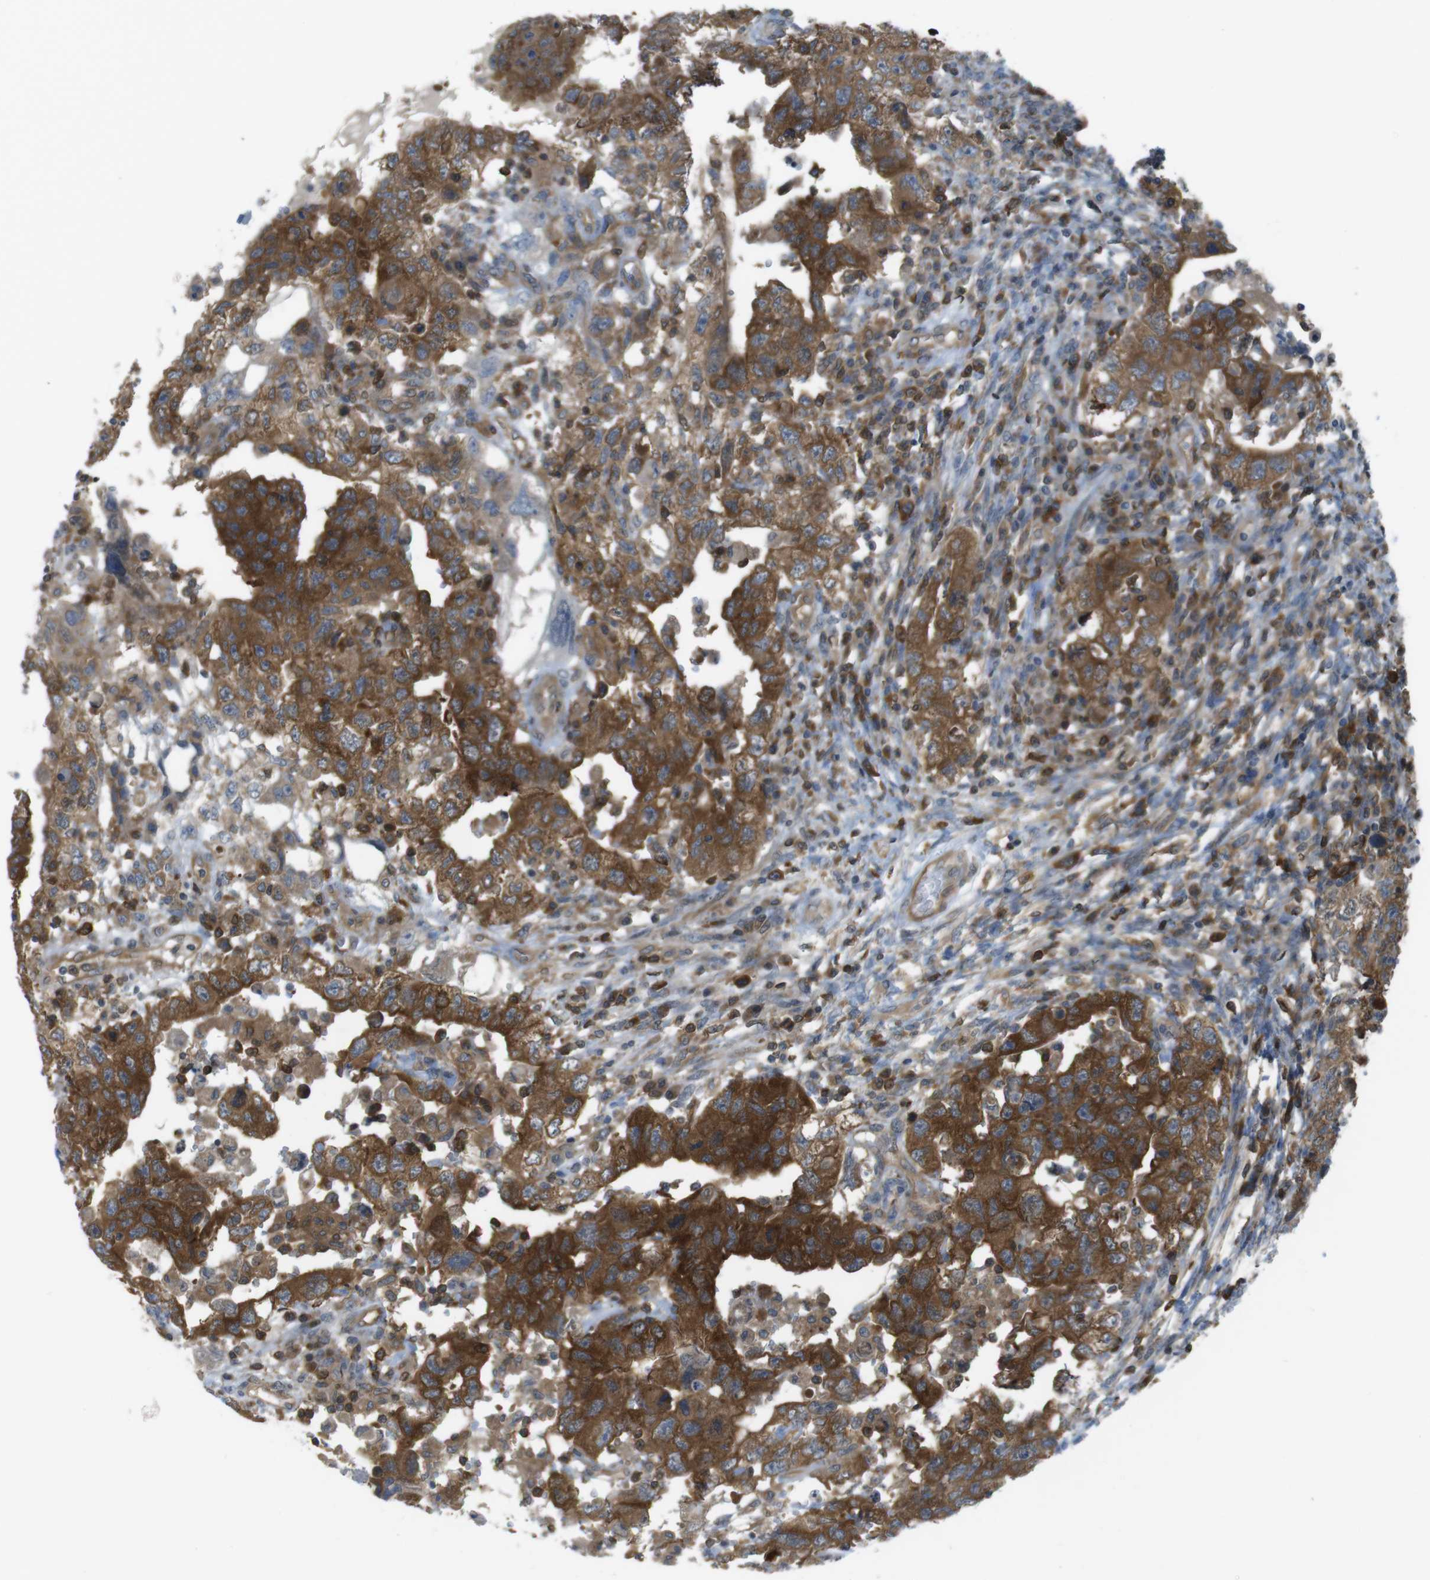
{"staining": {"intensity": "strong", "quantity": ">75%", "location": "cytoplasmic/membranous"}, "tissue": "testis cancer", "cell_type": "Tumor cells", "image_type": "cancer", "snomed": [{"axis": "morphology", "description": "Carcinoma, Embryonal, NOS"}, {"axis": "topography", "description": "Testis"}], "caption": "Protein staining exhibits strong cytoplasmic/membranous expression in approximately >75% of tumor cells in testis cancer. (Brightfield microscopy of DAB IHC at high magnification).", "gene": "MTHFD1", "patient": {"sex": "male", "age": 26}}